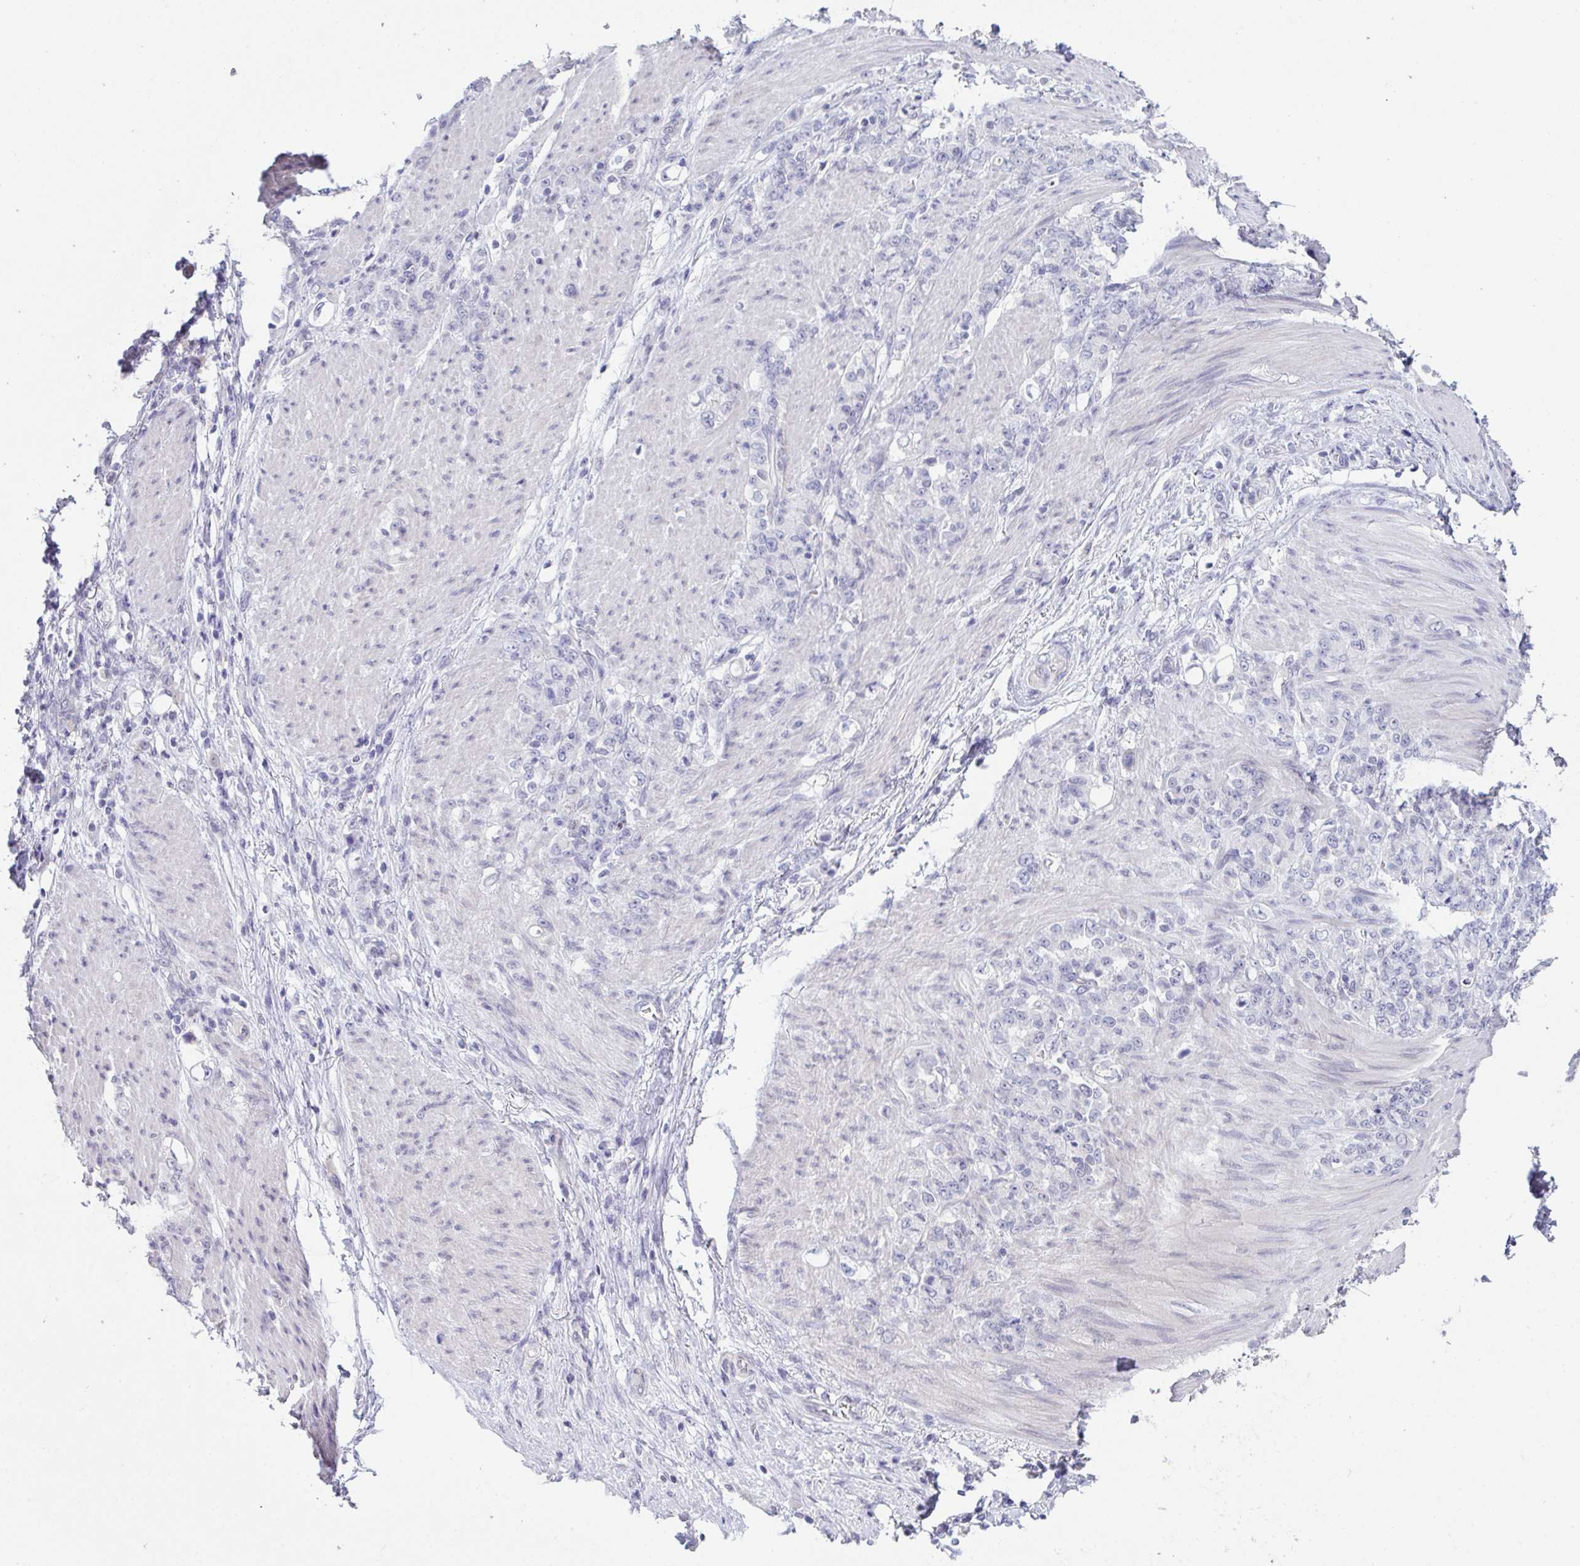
{"staining": {"intensity": "negative", "quantity": "none", "location": "none"}, "tissue": "stomach cancer", "cell_type": "Tumor cells", "image_type": "cancer", "snomed": [{"axis": "morphology", "description": "Adenocarcinoma, NOS"}, {"axis": "topography", "description": "Stomach"}], "caption": "Immunohistochemistry image of stomach cancer stained for a protein (brown), which demonstrates no positivity in tumor cells.", "gene": "ATP6V0D2", "patient": {"sex": "female", "age": 79}}